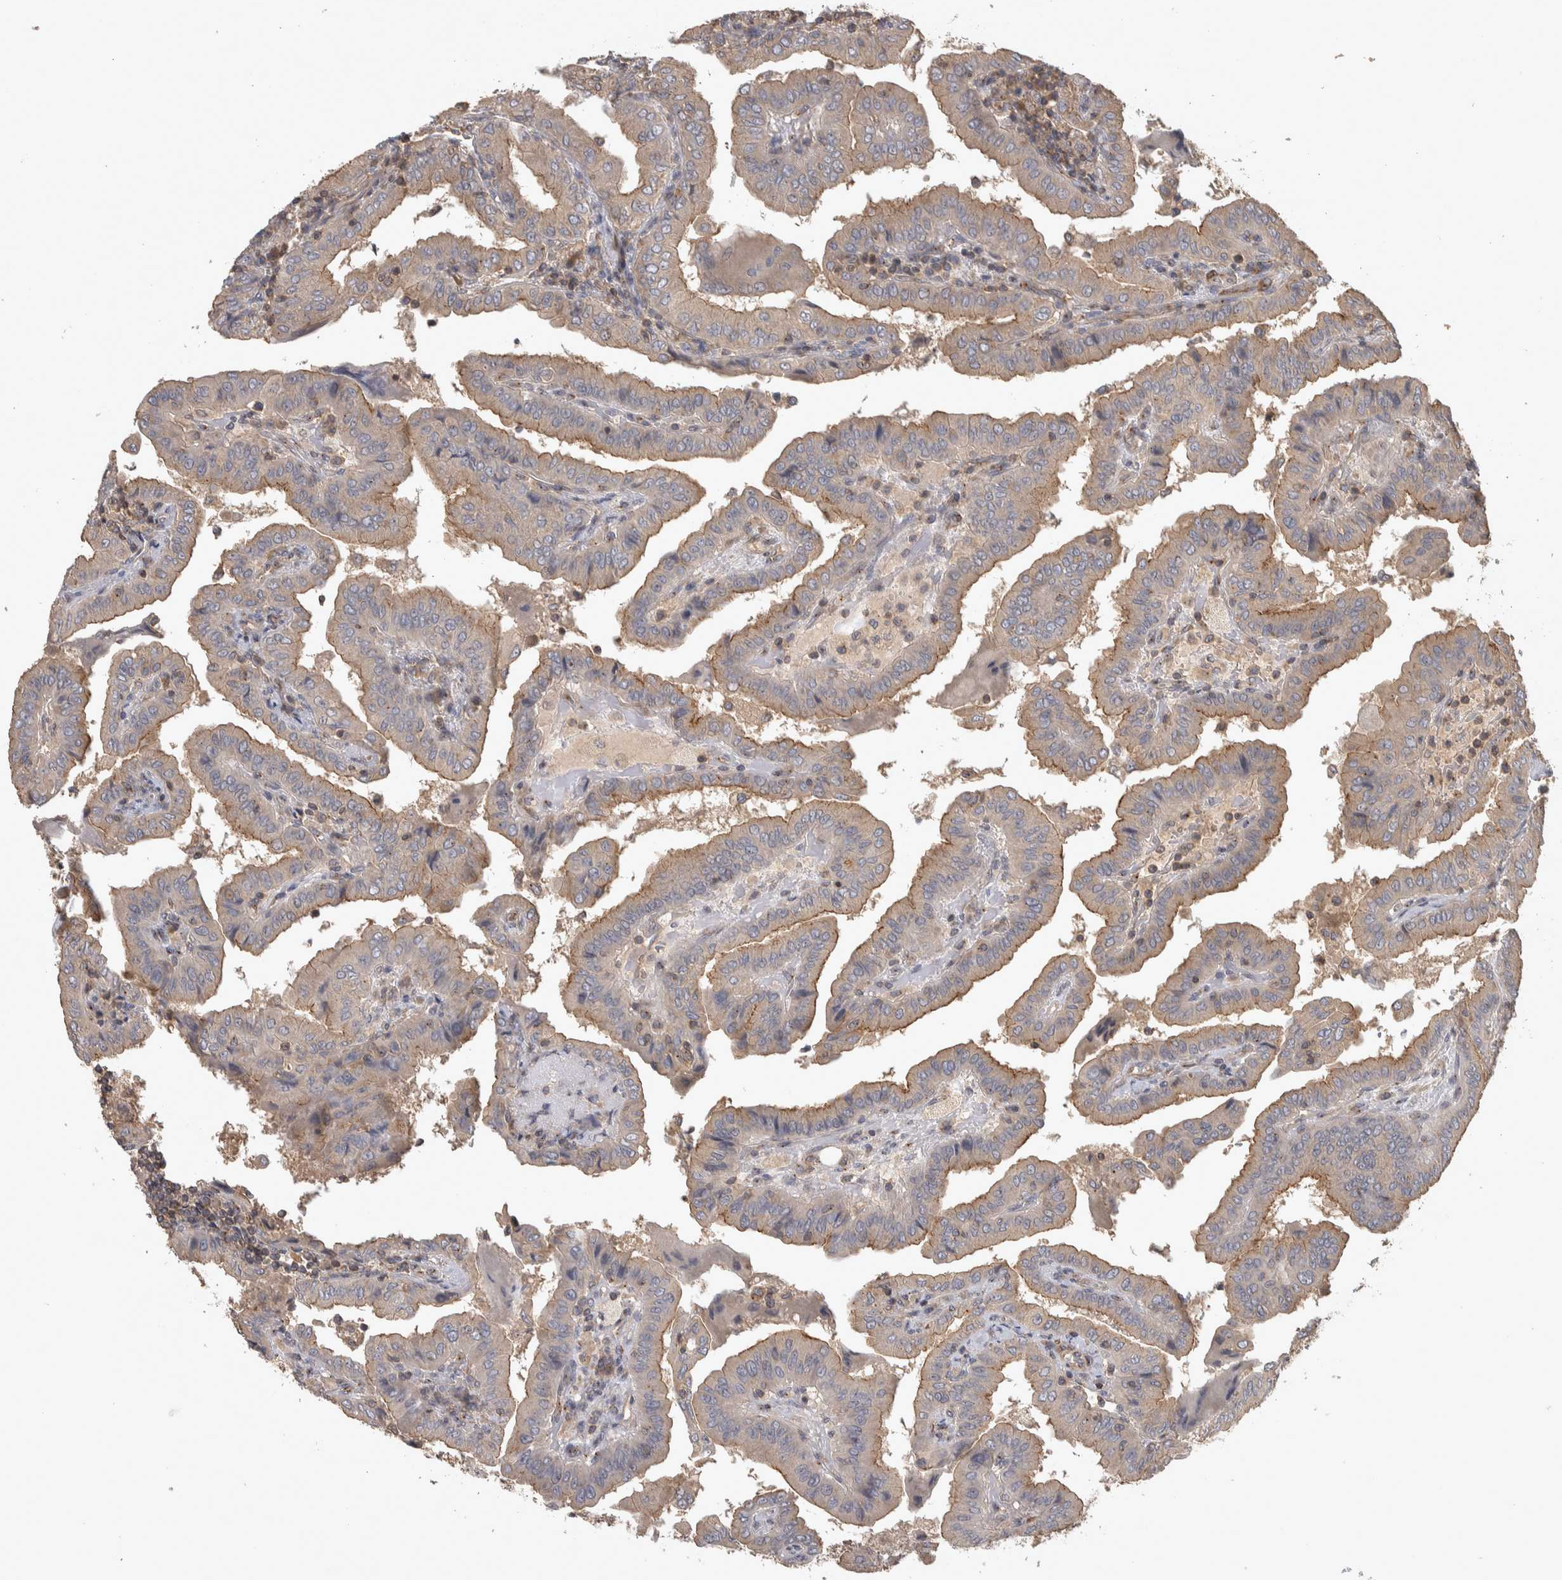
{"staining": {"intensity": "moderate", "quantity": "25%-75%", "location": "cytoplasmic/membranous"}, "tissue": "thyroid cancer", "cell_type": "Tumor cells", "image_type": "cancer", "snomed": [{"axis": "morphology", "description": "Papillary adenocarcinoma, NOS"}, {"axis": "topography", "description": "Thyroid gland"}], "caption": "Immunohistochemistry of human thyroid cancer shows medium levels of moderate cytoplasmic/membranous staining in about 25%-75% of tumor cells.", "gene": "IFRD1", "patient": {"sex": "male", "age": 33}}